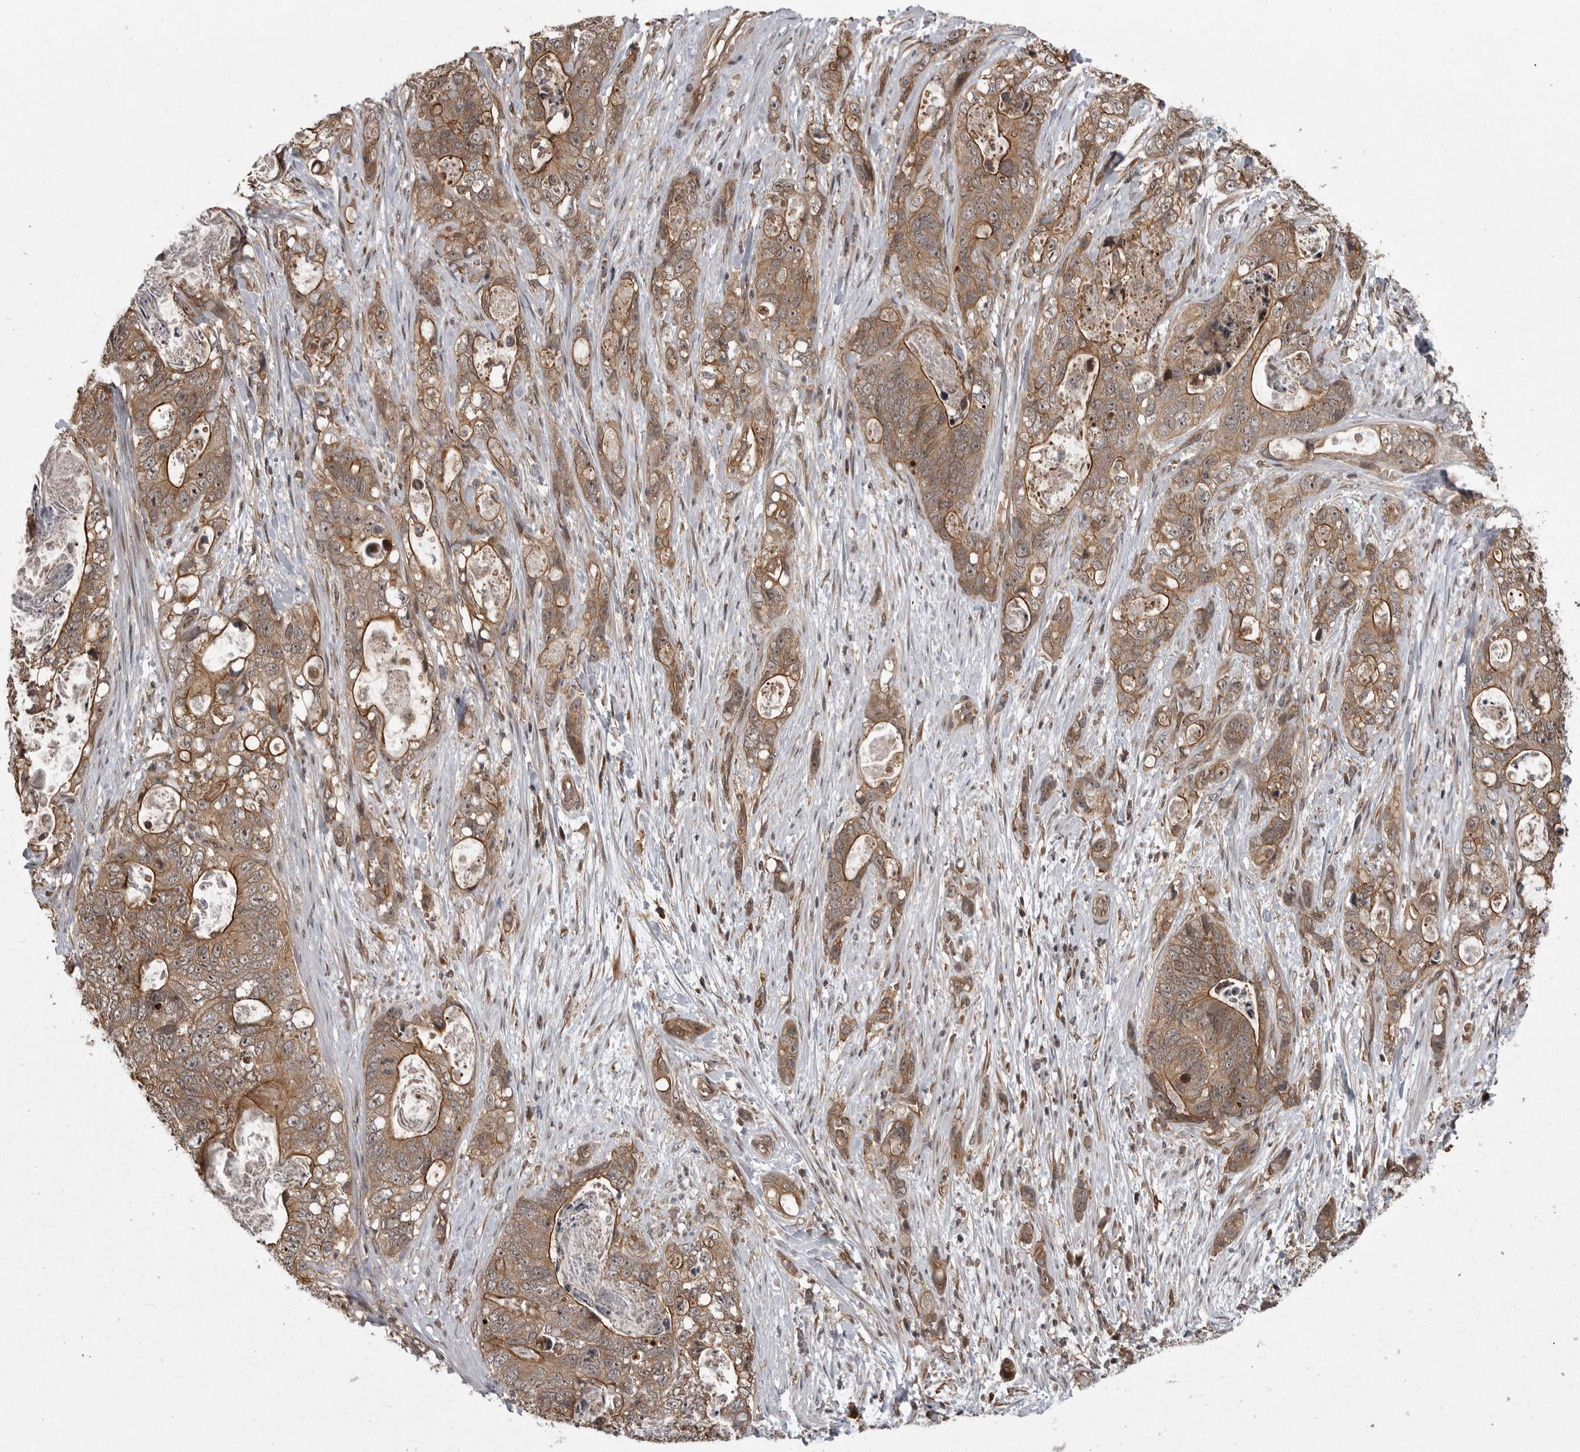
{"staining": {"intensity": "moderate", "quantity": ">75%", "location": "cytoplasmic/membranous"}, "tissue": "stomach cancer", "cell_type": "Tumor cells", "image_type": "cancer", "snomed": [{"axis": "morphology", "description": "Normal tissue, NOS"}, {"axis": "morphology", "description": "Adenocarcinoma, NOS"}, {"axis": "topography", "description": "Stomach"}], "caption": "An image of adenocarcinoma (stomach) stained for a protein shows moderate cytoplasmic/membranous brown staining in tumor cells. (brown staining indicates protein expression, while blue staining denotes nuclei).", "gene": "DNAJC8", "patient": {"sex": "female", "age": 89}}